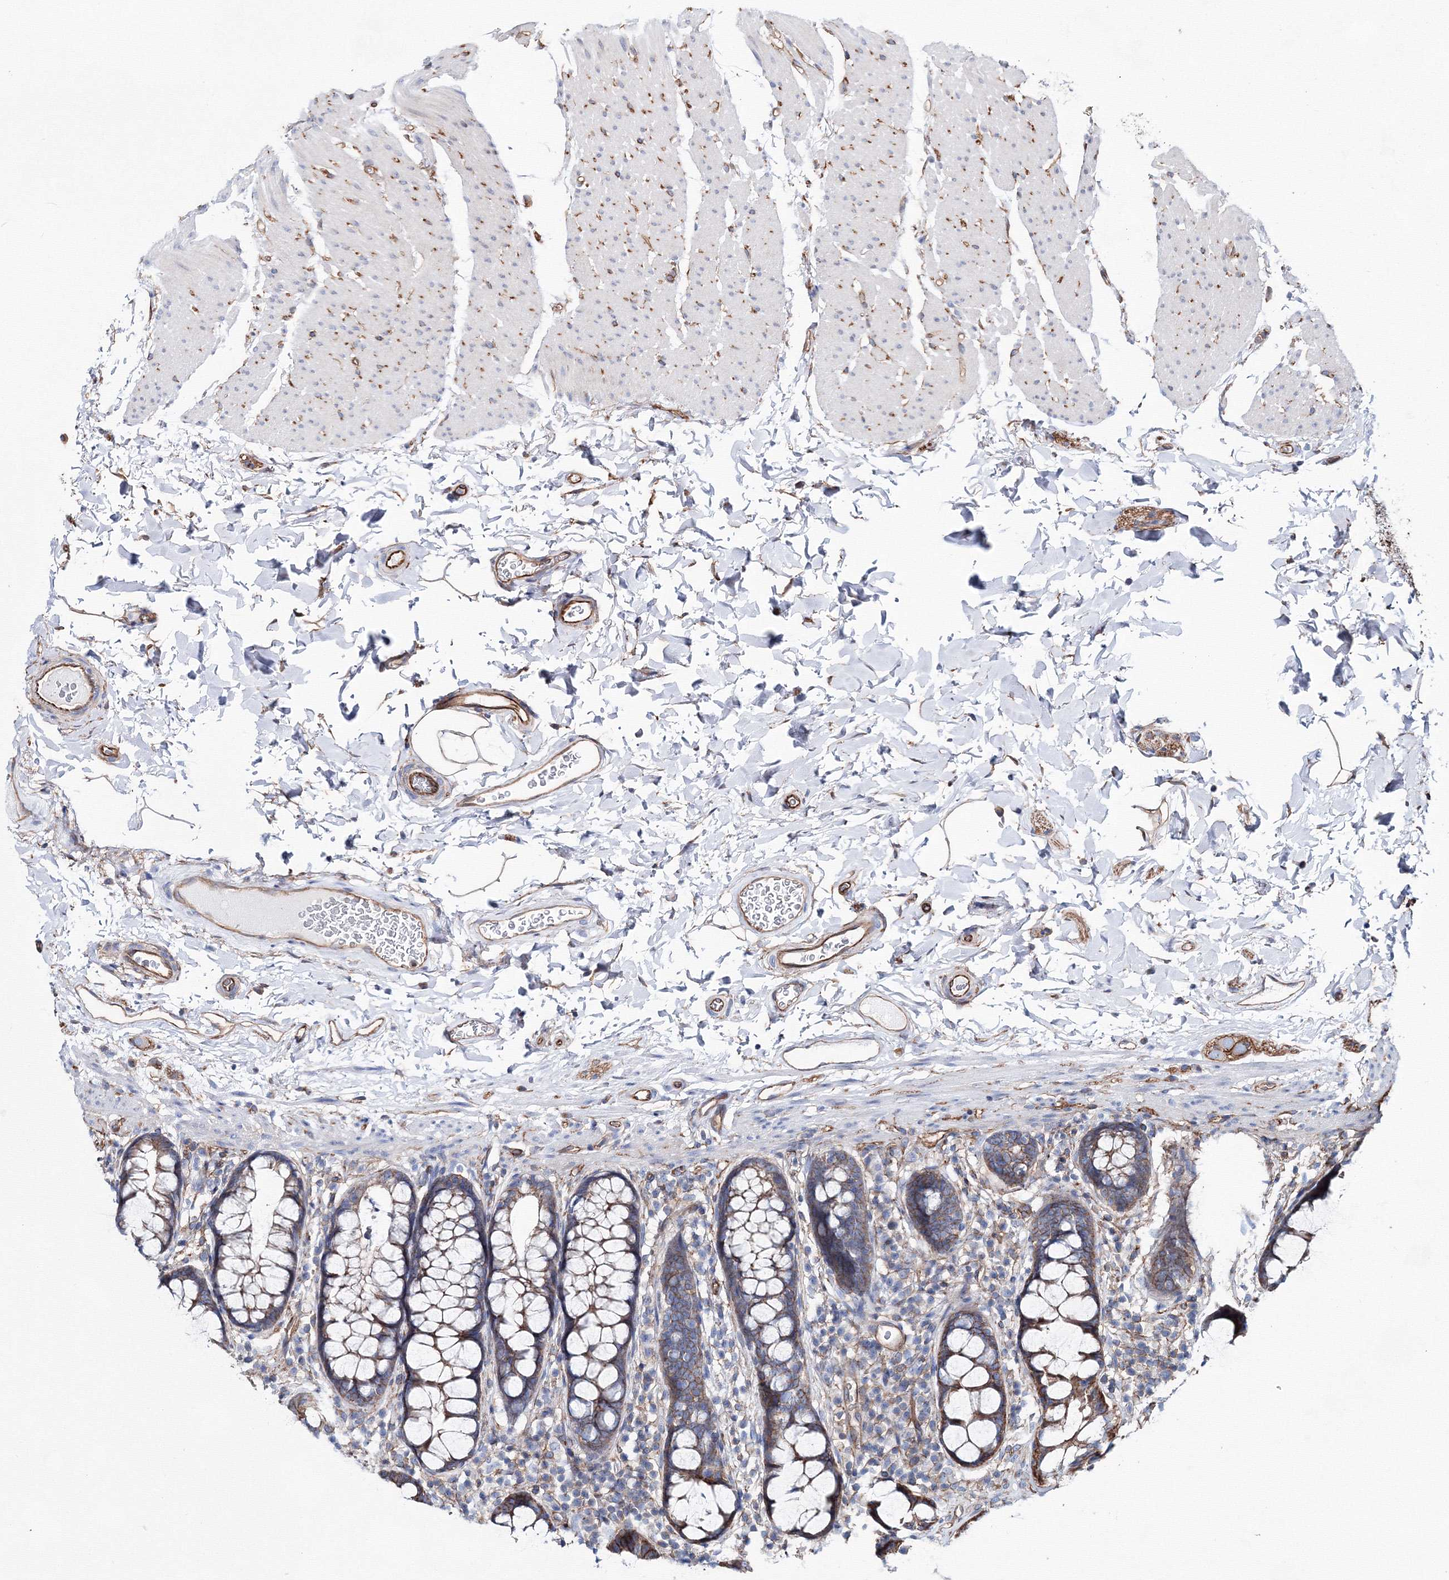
{"staining": {"intensity": "moderate", "quantity": ">75%", "location": "cytoplasmic/membranous"}, "tissue": "colon", "cell_type": "Endothelial cells", "image_type": "normal", "snomed": [{"axis": "morphology", "description": "Normal tissue, NOS"}, {"axis": "topography", "description": "Colon"}], "caption": "Immunohistochemical staining of benign human colon shows medium levels of moderate cytoplasmic/membranous expression in about >75% of endothelial cells.", "gene": "ANKRD37", "patient": {"sex": "female", "age": 80}}